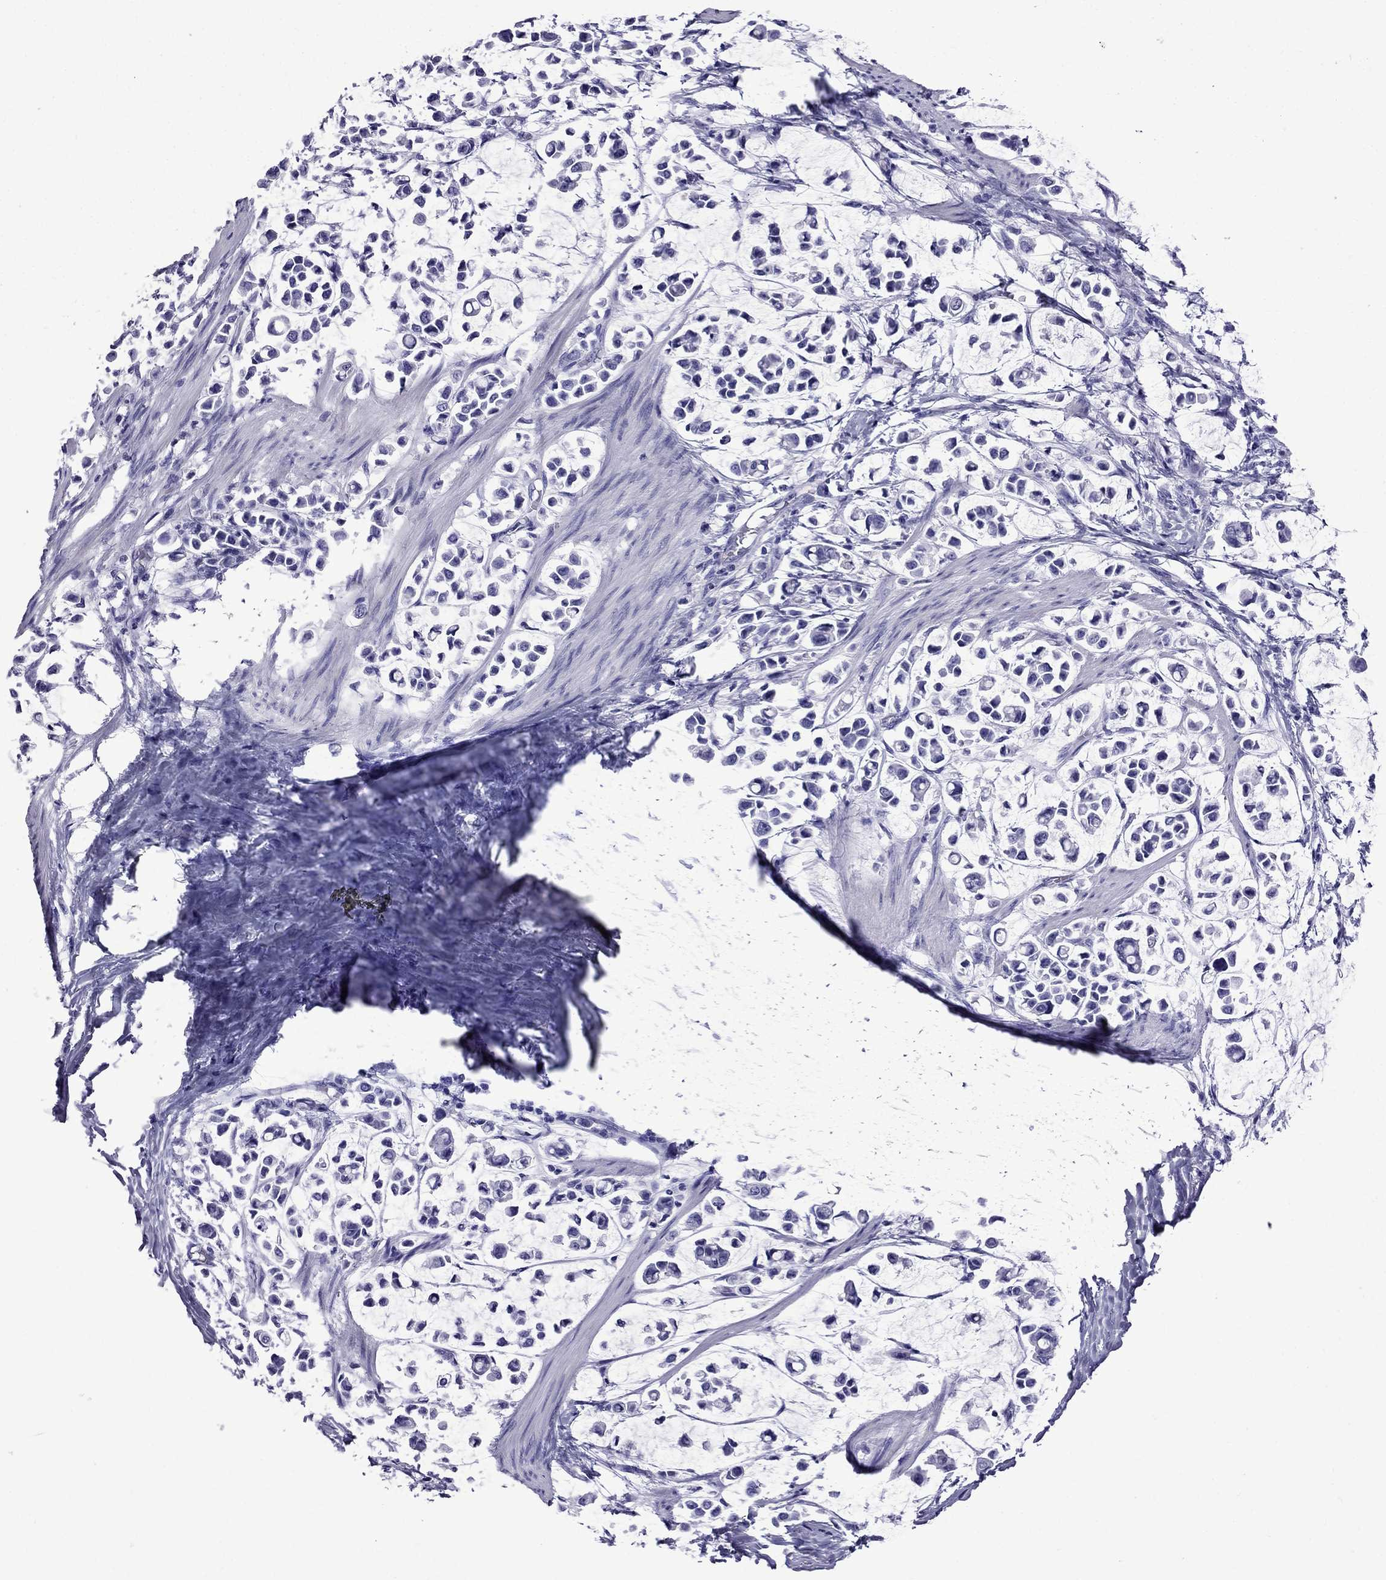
{"staining": {"intensity": "negative", "quantity": "none", "location": "none"}, "tissue": "stomach cancer", "cell_type": "Tumor cells", "image_type": "cancer", "snomed": [{"axis": "morphology", "description": "Adenocarcinoma, NOS"}, {"axis": "topography", "description": "Stomach"}], "caption": "The micrograph reveals no significant positivity in tumor cells of stomach adenocarcinoma.", "gene": "CRYBA1", "patient": {"sex": "male", "age": 82}}